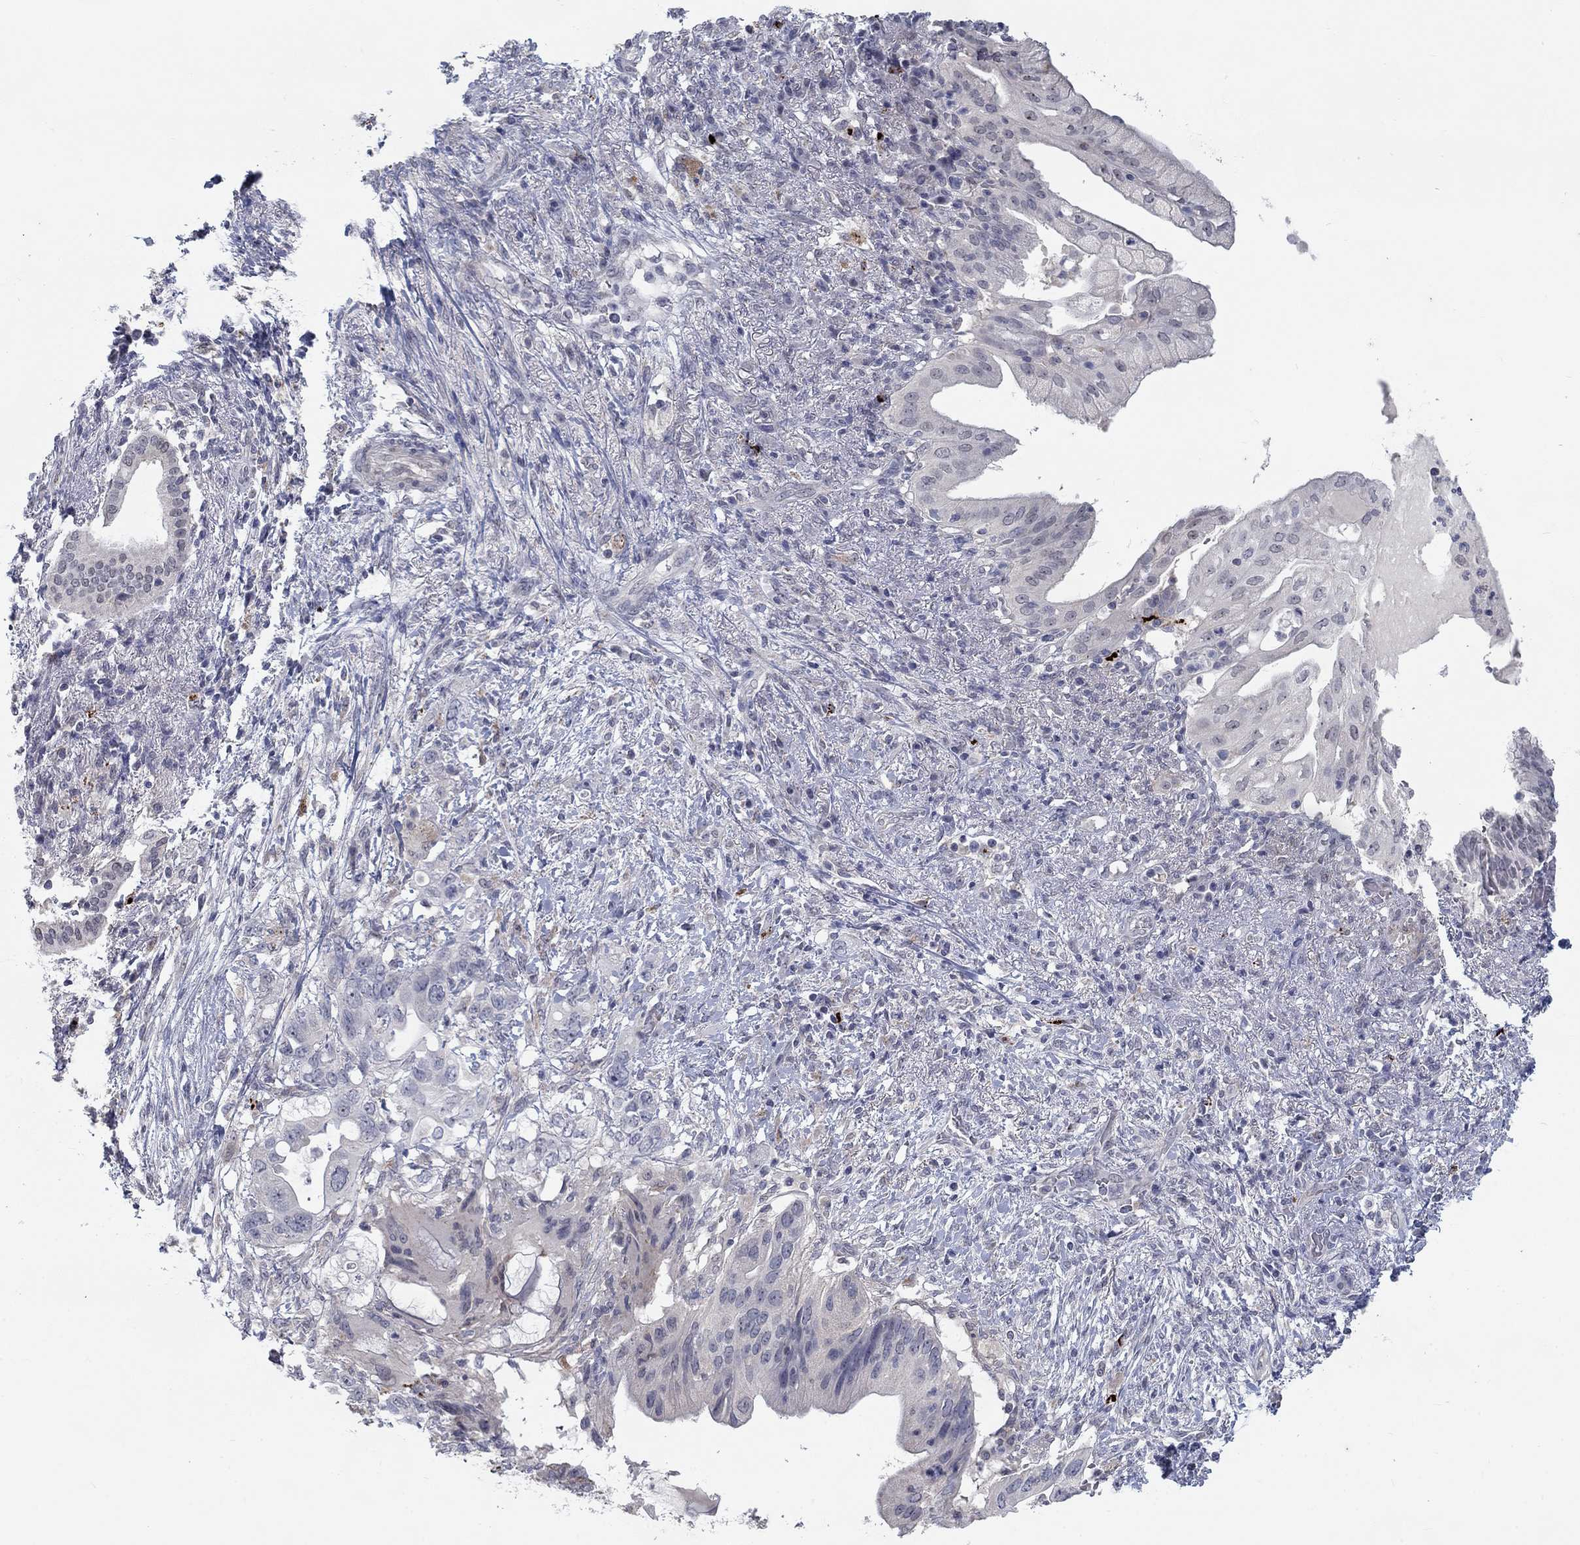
{"staining": {"intensity": "negative", "quantity": "none", "location": "none"}, "tissue": "pancreatic cancer", "cell_type": "Tumor cells", "image_type": "cancer", "snomed": [{"axis": "morphology", "description": "Adenocarcinoma, NOS"}, {"axis": "topography", "description": "Pancreas"}], "caption": "A high-resolution histopathology image shows immunohistochemistry (IHC) staining of pancreatic cancer (adenocarcinoma), which reveals no significant staining in tumor cells. The staining is performed using DAB brown chromogen with nuclei counter-stained in using hematoxylin.", "gene": "MTSS2", "patient": {"sex": "female", "age": 72}}